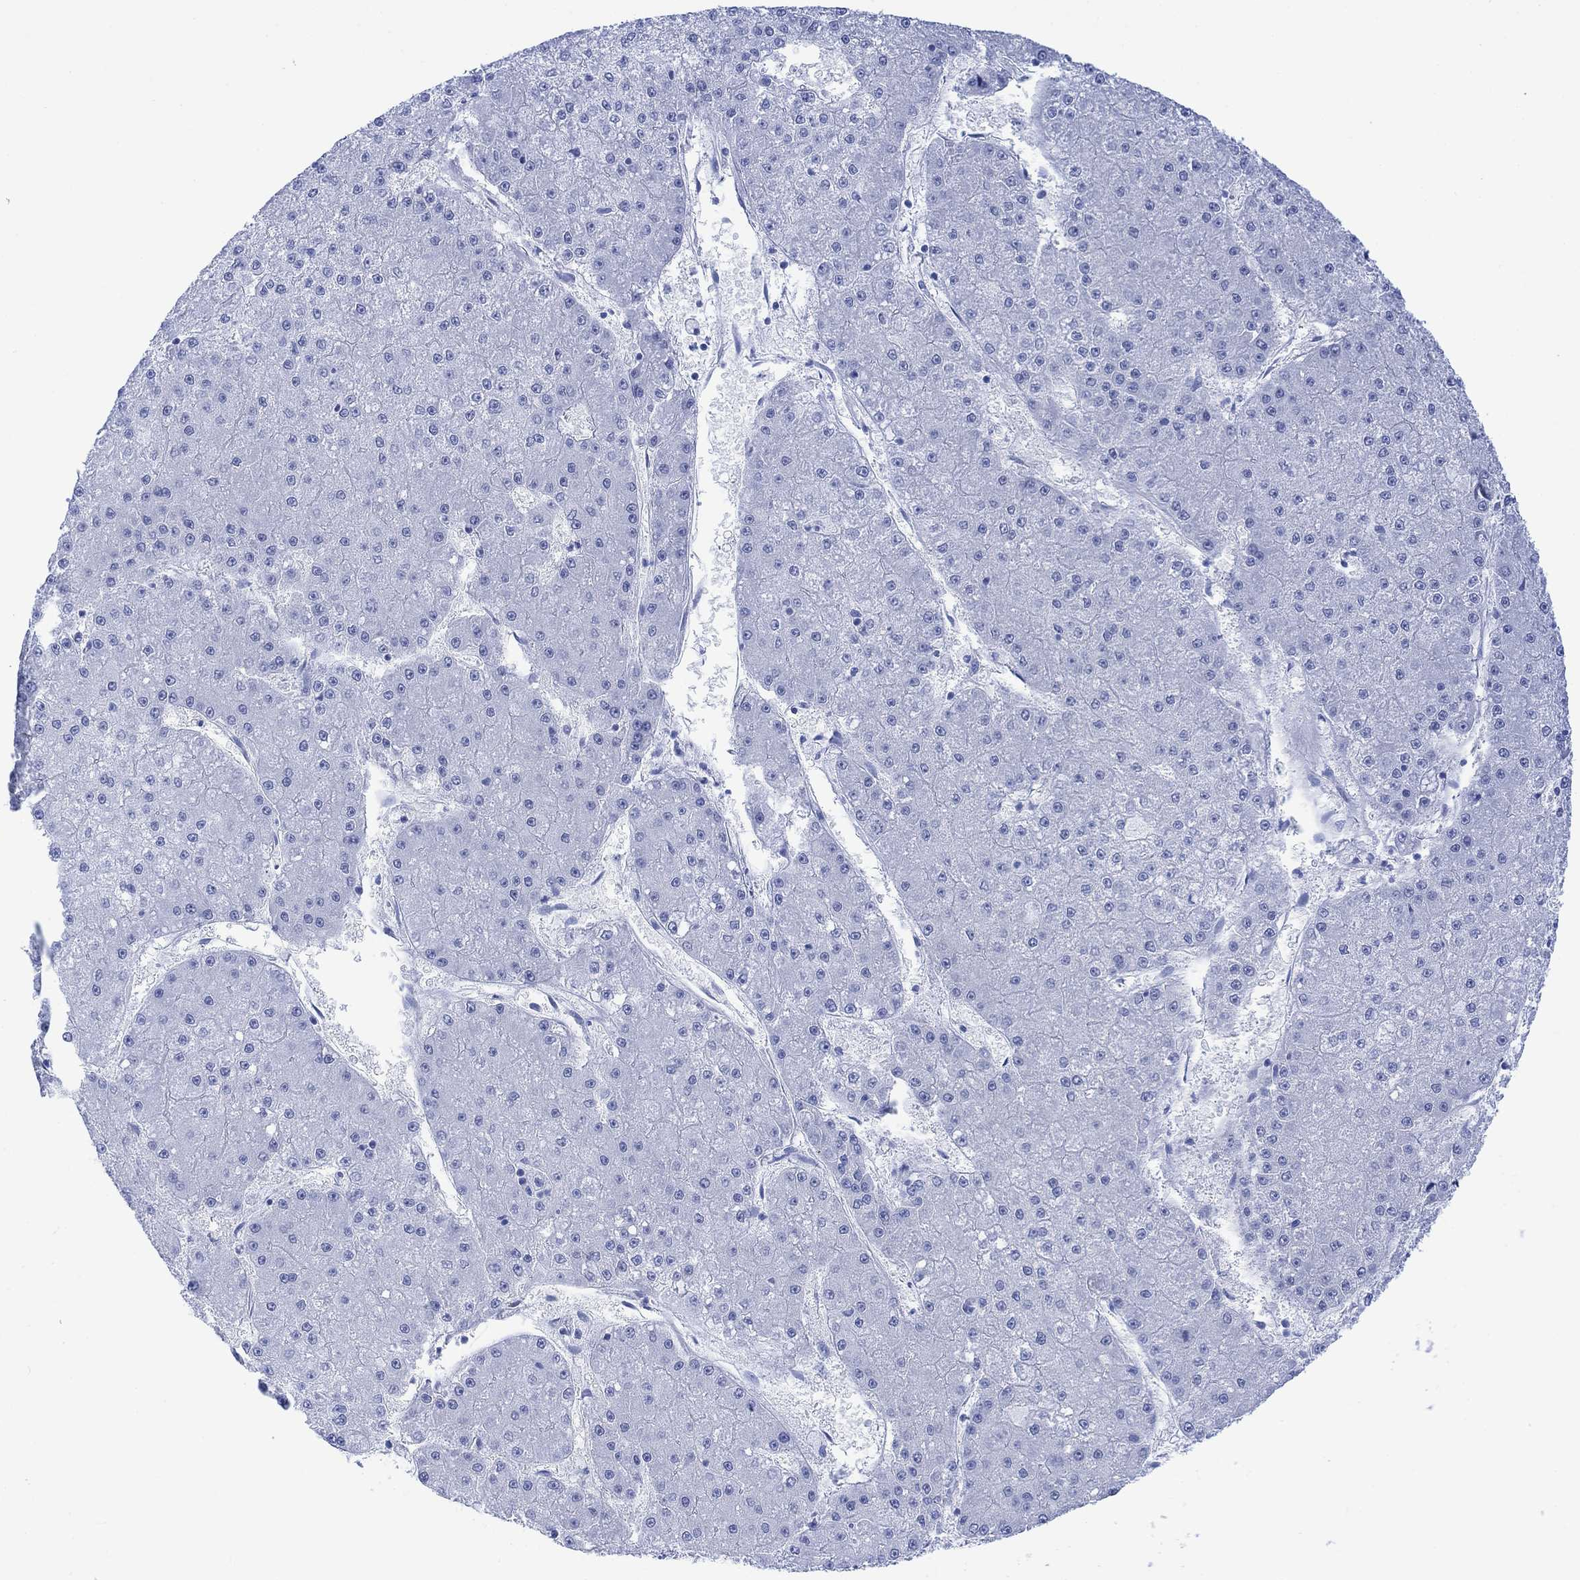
{"staining": {"intensity": "negative", "quantity": "none", "location": "none"}, "tissue": "liver cancer", "cell_type": "Tumor cells", "image_type": "cancer", "snomed": [{"axis": "morphology", "description": "Carcinoma, Hepatocellular, NOS"}, {"axis": "topography", "description": "Liver"}], "caption": "A histopathology image of liver cancer stained for a protein reveals no brown staining in tumor cells.", "gene": "CELF4", "patient": {"sex": "male", "age": 73}}